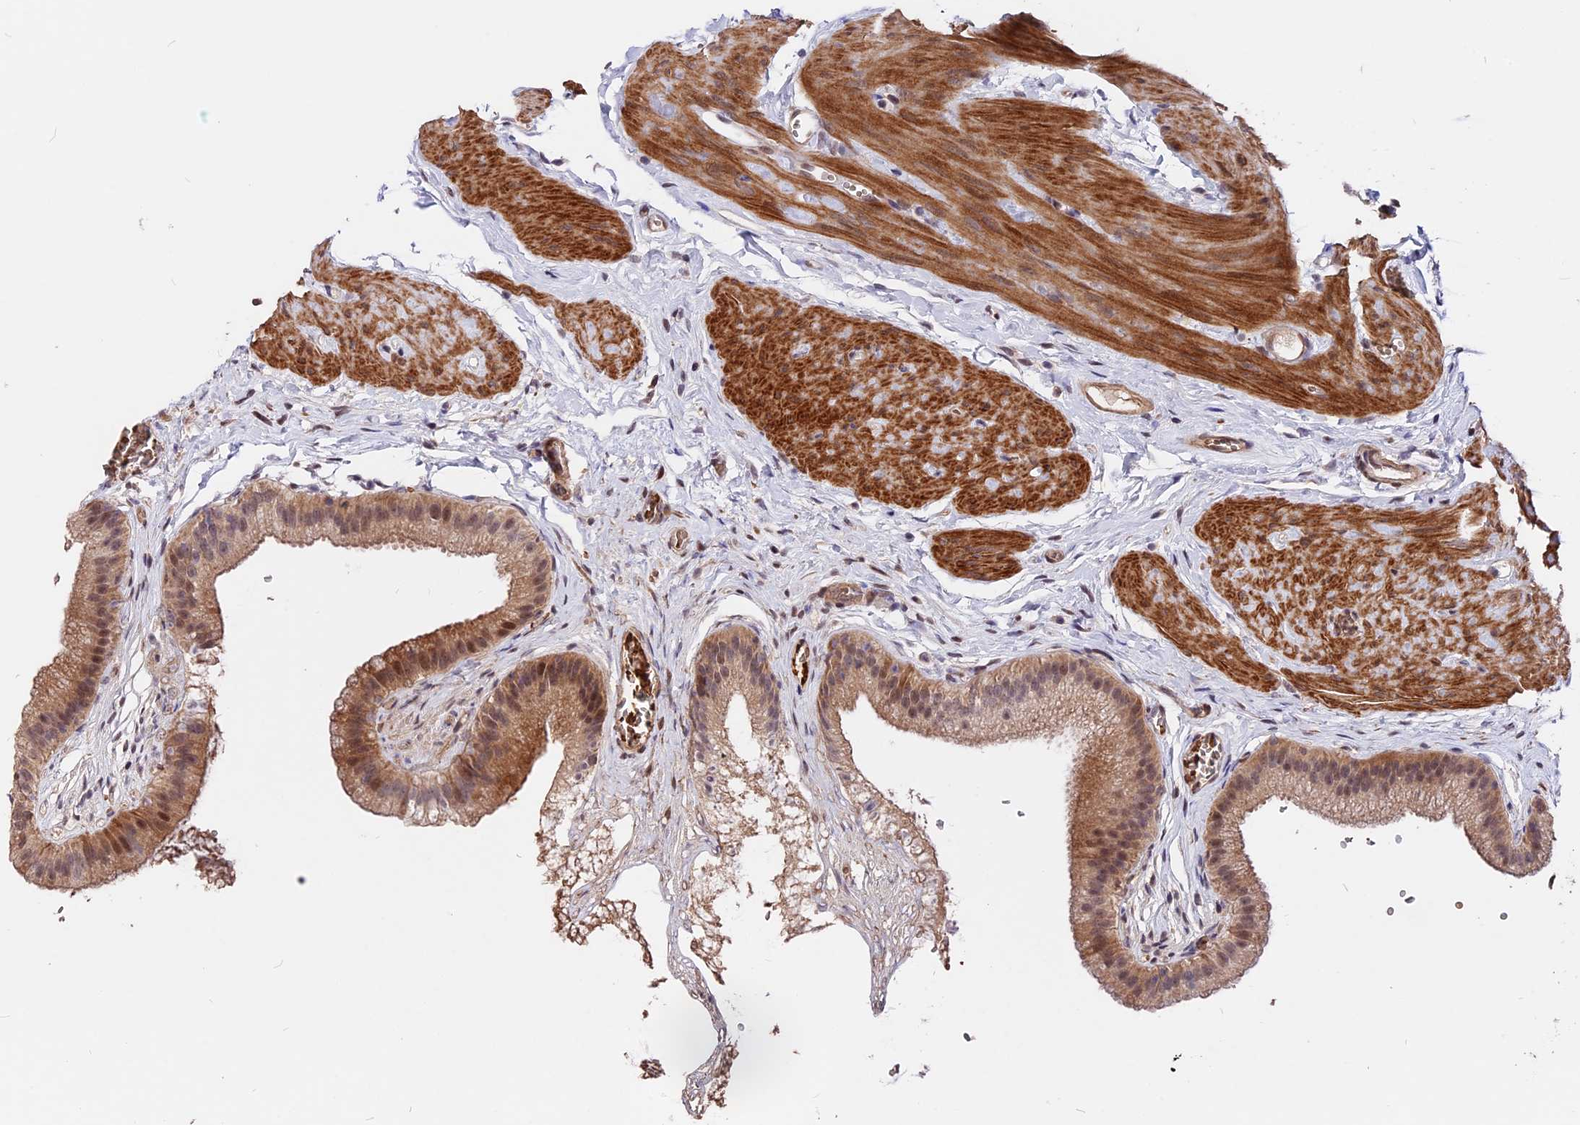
{"staining": {"intensity": "moderate", "quantity": ">75%", "location": "cytoplasmic/membranous,nuclear"}, "tissue": "gallbladder", "cell_type": "Glandular cells", "image_type": "normal", "snomed": [{"axis": "morphology", "description": "Normal tissue, NOS"}, {"axis": "topography", "description": "Gallbladder"}], "caption": "Immunohistochemistry (IHC) of benign gallbladder shows medium levels of moderate cytoplasmic/membranous,nuclear expression in about >75% of glandular cells. (IHC, brightfield microscopy, high magnification).", "gene": "ZC3H10", "patient": {"sex": "female", "age": 54}}